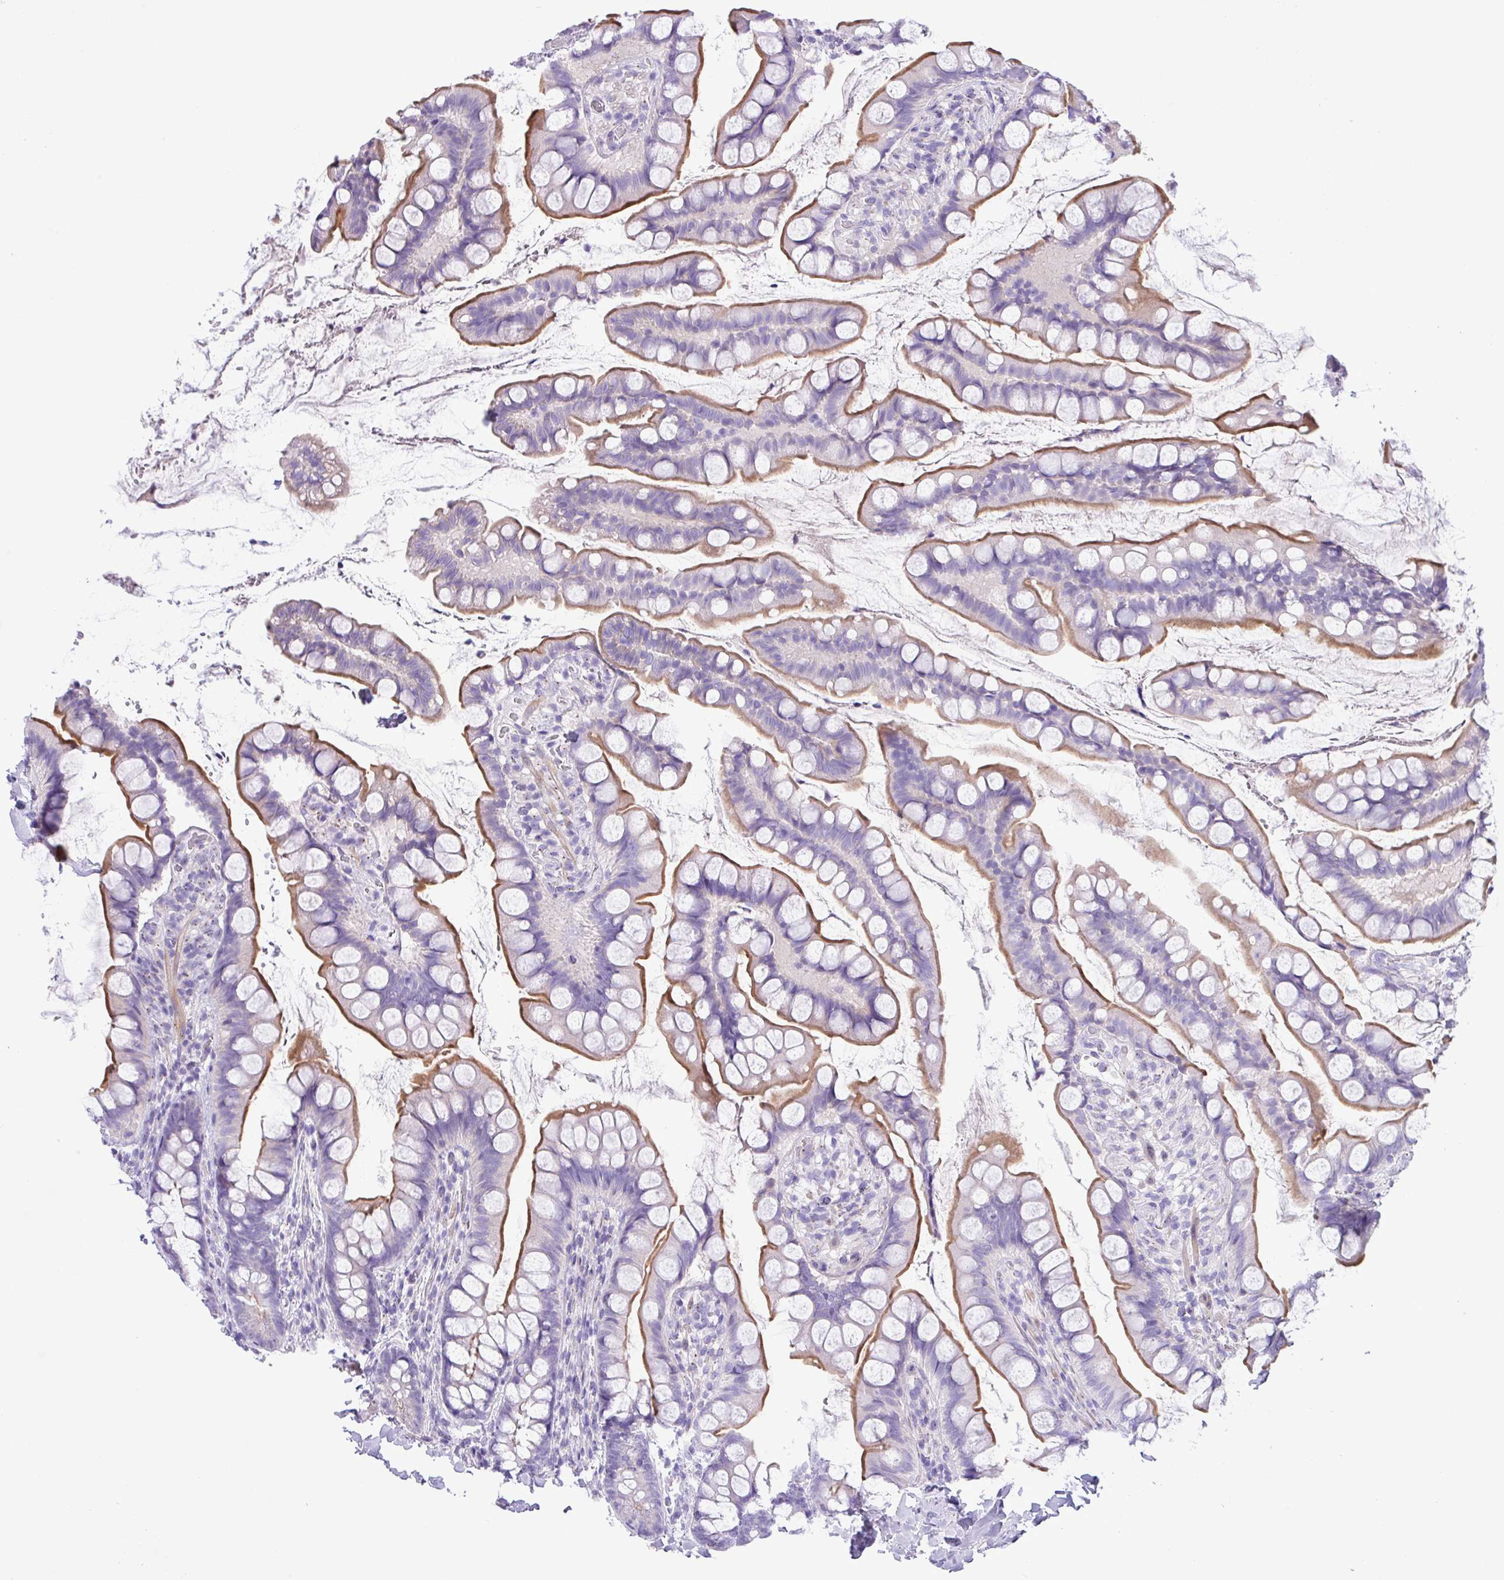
{"staining": {"intensity": "moderate", "quantity": "25%-75%", "location": "cytoplasmic/membranous"}, "tissue": "small intestine", "cell_type": "Glandular cells", "image_type": "normal", "snomed": [{"axis": "morphology", "description": "Normal tissue, NOS"}, {"axis": "topography", "description": "Small intestine"}], "caption": "Benign small intestine reveals moderate cytoplasmic/membranous expression in approximately 25%-75% of glandular cells.", "gene": "SPINK8", "patient": {"sex": "male", "age": 70}}